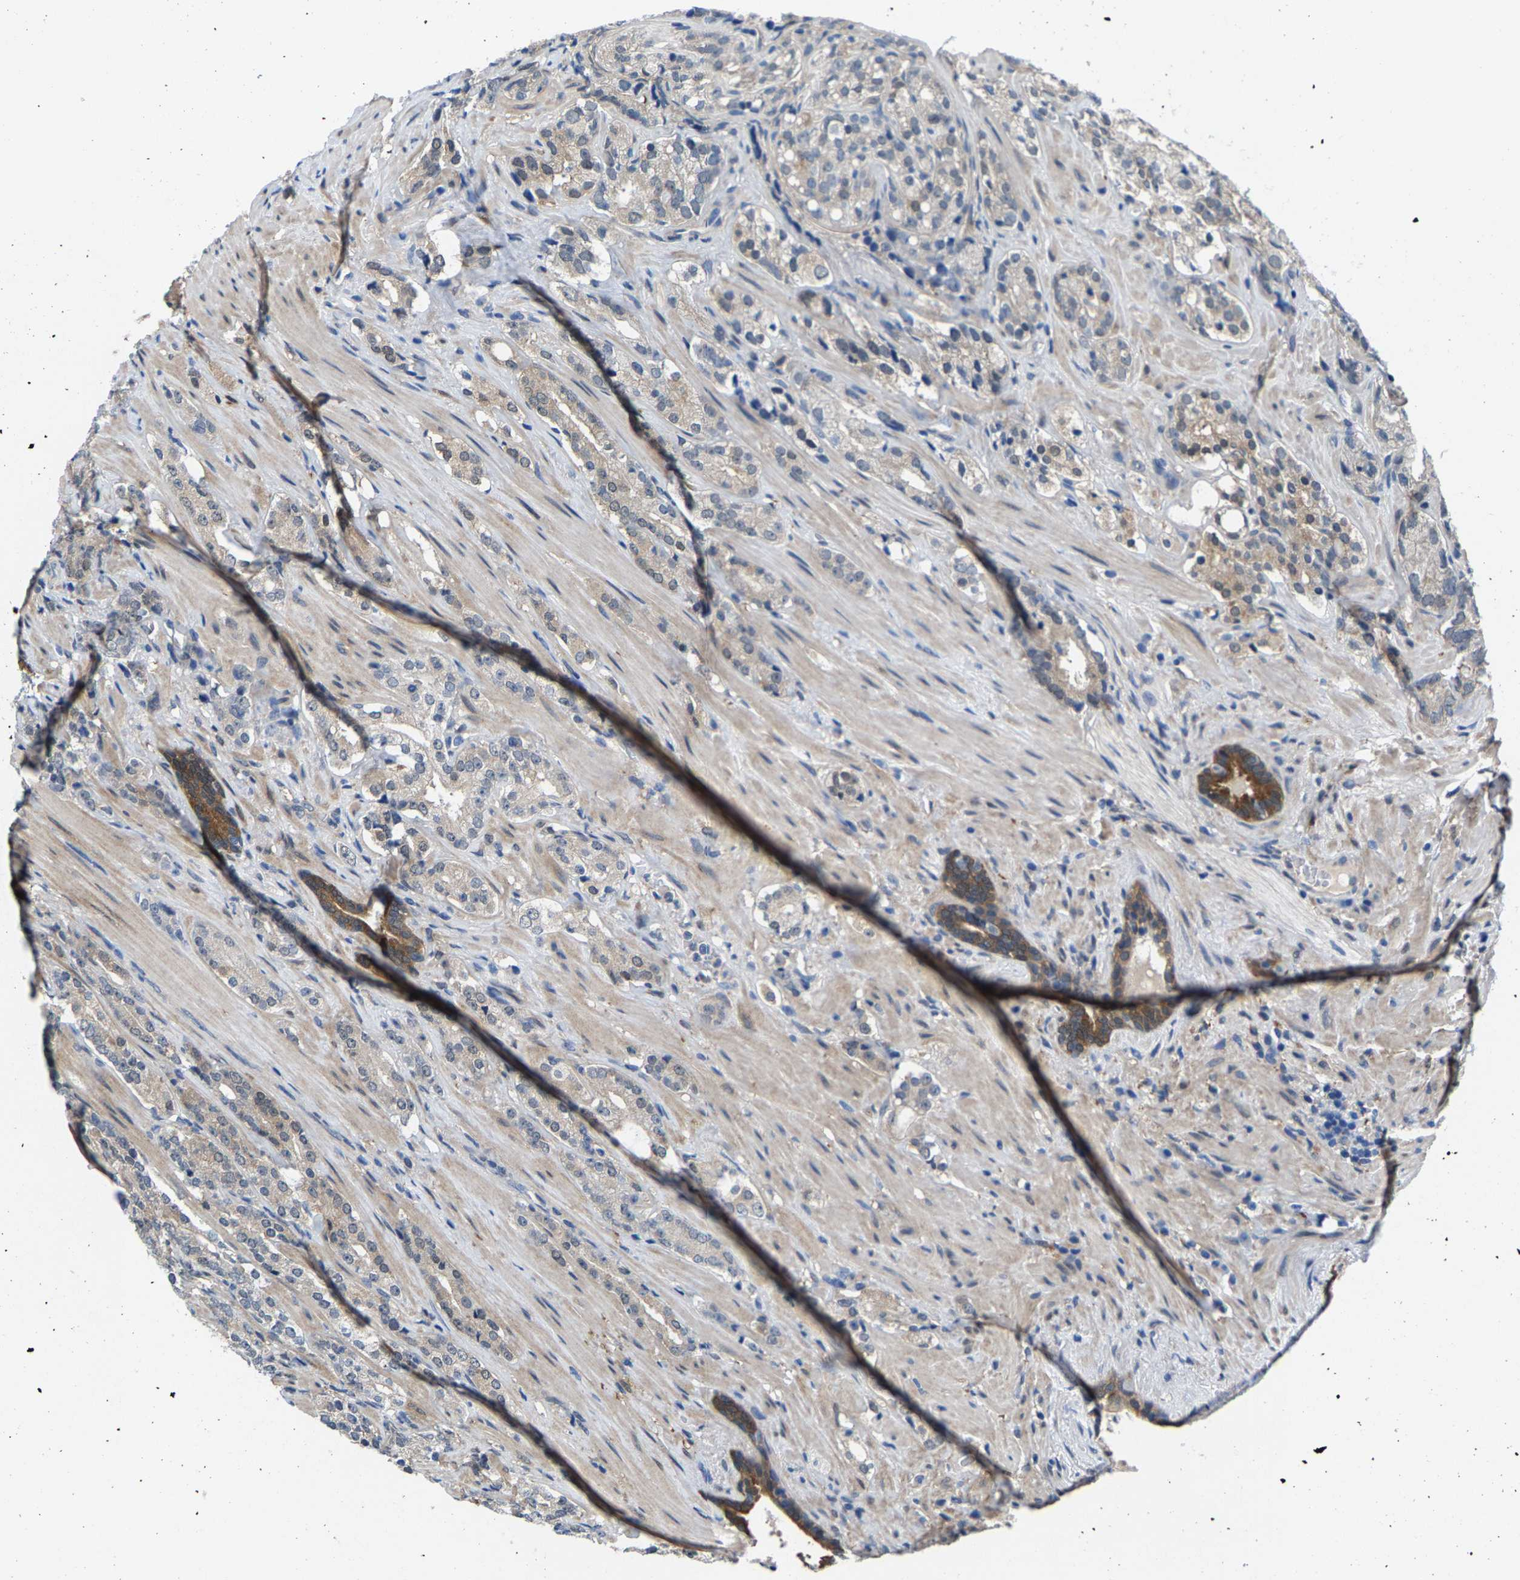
{"staining": {"intensity": "weak", "quantity": "<25%", "location": "cytoplasmic/membranous"}, "tissue": "prostate cancer", "cell_type": "Tumor cells", "image_type": "cancer", "snomed": [{"axis": "morphology", "description": "Adenocarcinoma, High grade"}, {"axis": "topography", "description": "Prostate"}], "caption": "Protein analysis of prostate cancer (high-grade adenocarcinoma) shows no significant staining in tumor cells.", "gene": "SSH3", "patient": {"sex": "male", "age": 71}}